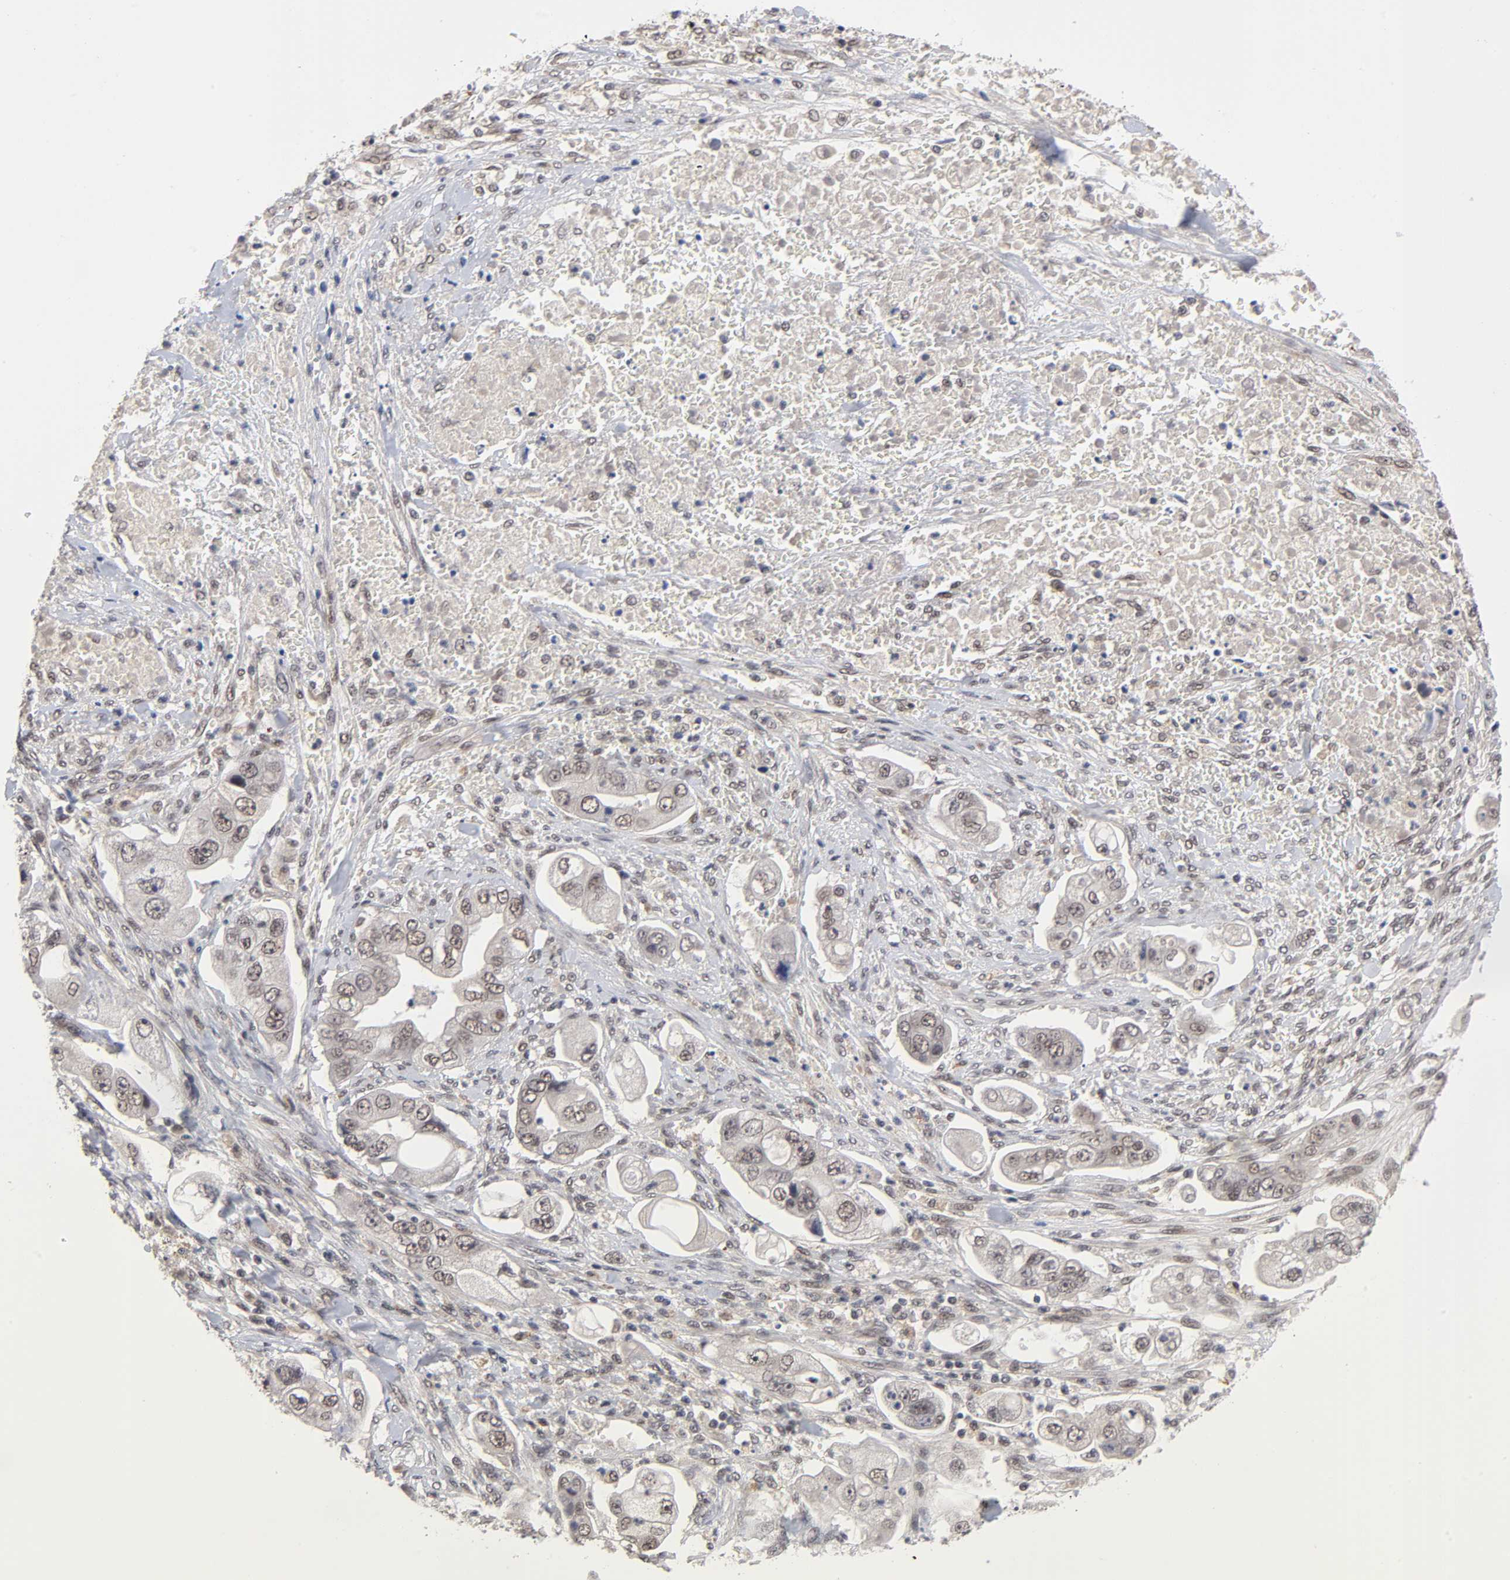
{"staining": {"intensity": "weak", "quantity": ">75%", "location": "nuclear"}, "tissue": "stomach cancer", "cell_type": "Tumor cells", "image_type": "cancer", "snomed": [{"axis": "morphology", "description": "Adenocarcinoma, NOS"}, {"axis": "topography", "description": "Stomach"}], "caption": "High-power microscopy captured an immunohistochemistry micrograph of stomach cancer, revealing weak nuclear positivity in approximately >75% of tumor cells. The staining is performed using DAB (3,3'-diaminobenzidine) brown chromogen to label protein expression. The nuclei are counter-stained blue using hematoxylin.", "gene": "EP300", "patient": {"sex": "male", "age": 62}}